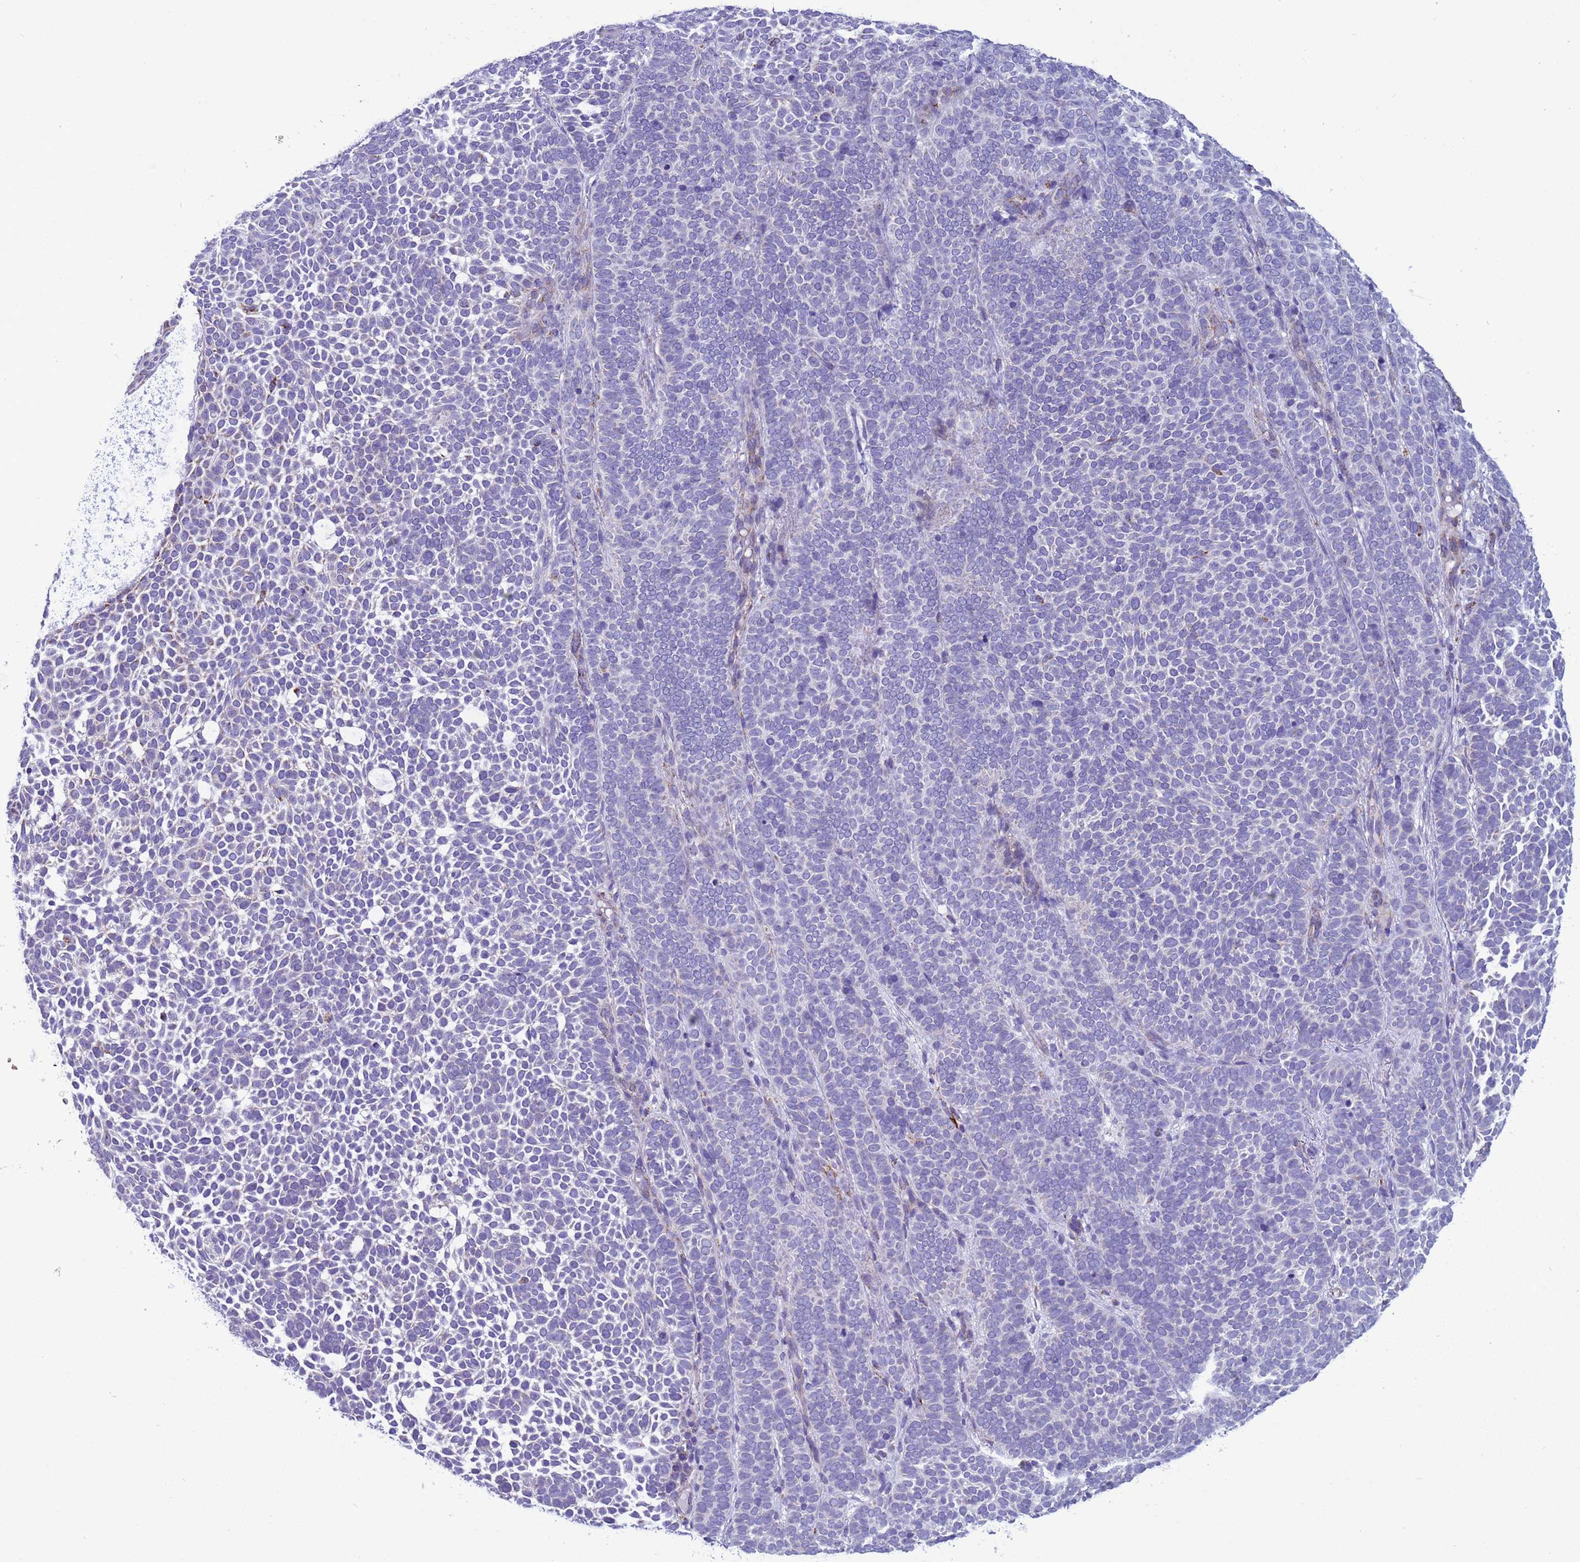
{"staining": {"intensity": "weak", "quantity": "<25%", "location": "cytoplasmic/membranous"}, "tissue": "skin cancer", "cell_type": "Tumor cells", "image_type": "cancer", "snomed": [{"axis": "morphology", "description": "Basal cell carcinoma"}, {"axis": "topography", "description": "Skin"}], "caption": "IHC of skin cancer reveals no staining in tumor cells.", "gene": "NCALD", "patient": {"sex": "female", "age": 77}}